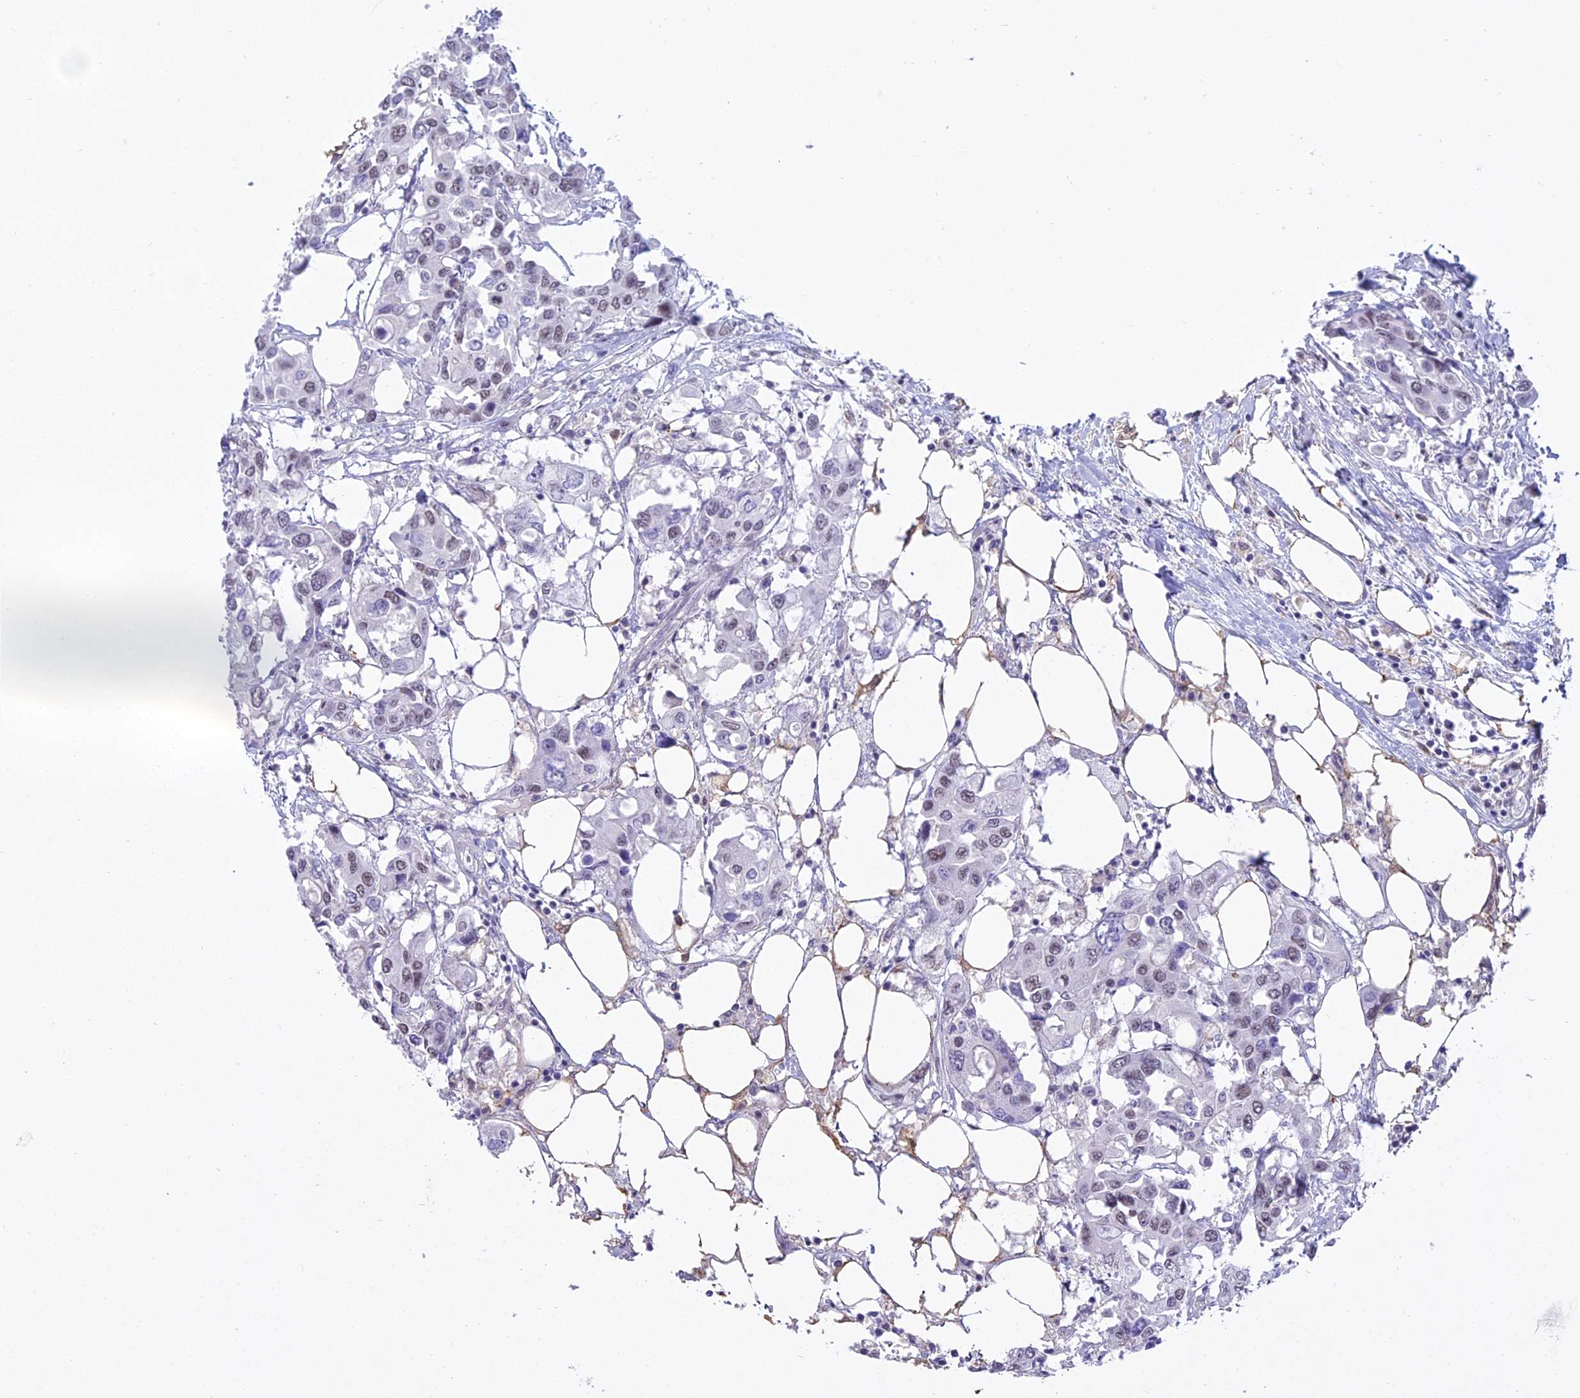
{"staining": {"intensity": "weak", "quantity": "25%-75%", "location": "nuclear"}, "tissue": "colorectal cancer", "cell_type": "Tumor cells", "image_type": "cancer", "snomed": [{"axis": "morphology", "description": "Adenocarcinoma, NOS"}, {"axis": "topography", "description": "Colon"}], "caption": "A brown stain highlights weak nuclear positivity of a protein in colorectal adenocarcinoma tumor cells.", "gene": "BLNK", "patient": {"sex": "male", "age": 77}}